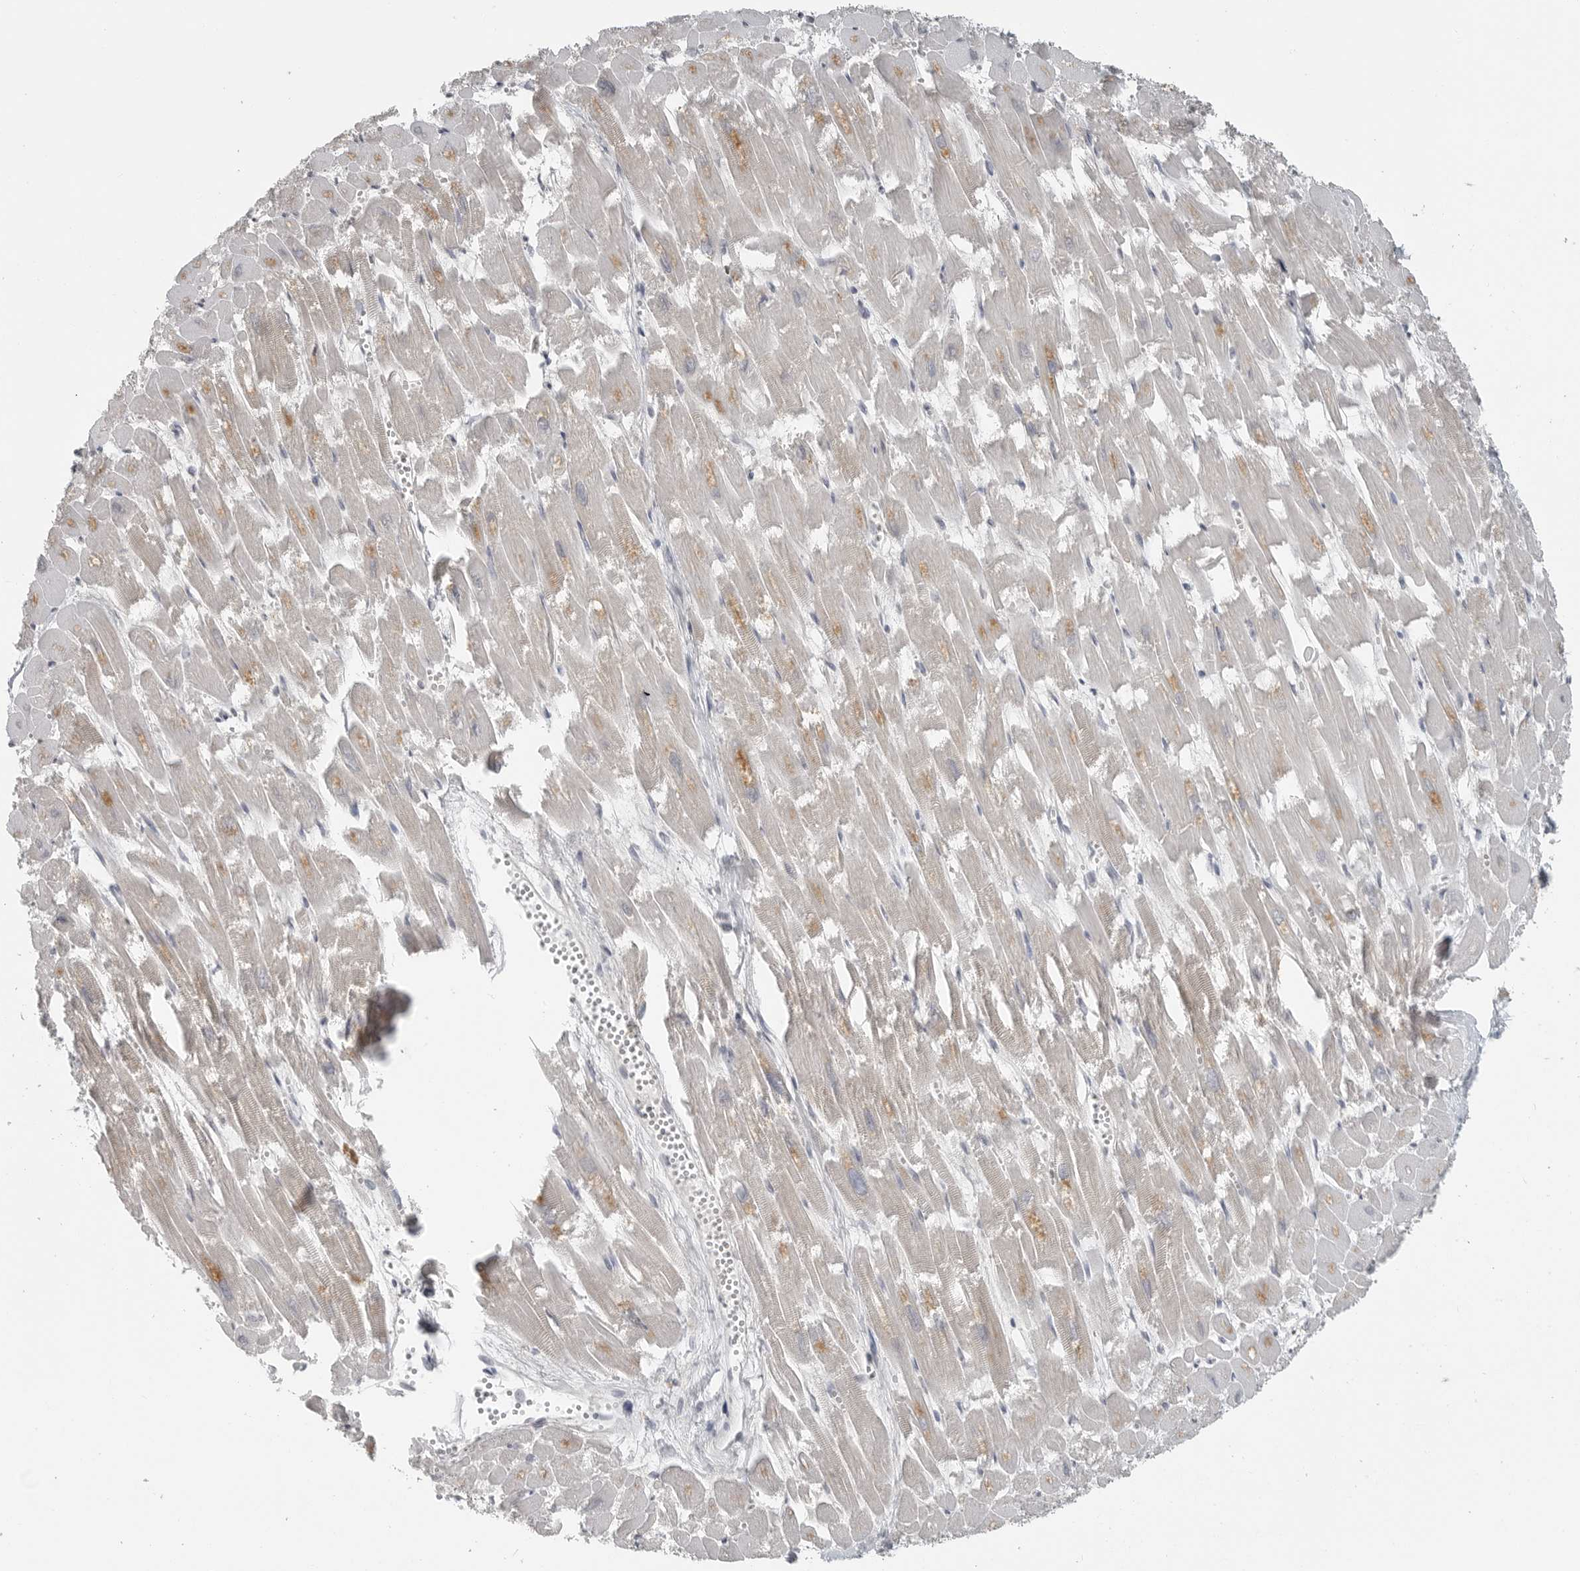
{"staining": {"intensity": "weak", "quantity": "<25%", "location": "cytoplasmic/membranous"}, "tissue": "heart muscle", "cell_type": "Cardiomyocytes", "image_type": "normal", "snomed": [{"axis": "morphology", "description": "Normal tissue, NOS"}, {"axis": "topography", "description": "Heart"}], "caption": "Cardiomyocytes show no significant positivity in benign heart muscle. Brightfield microscopy of IHC stained with DAB (3,3'-diaminobenzidine) (brown) and hematoxylin (blue), captured at high magnification.", "gene": "FOXP3", "patient": {"sex": "male", "age": 54}}